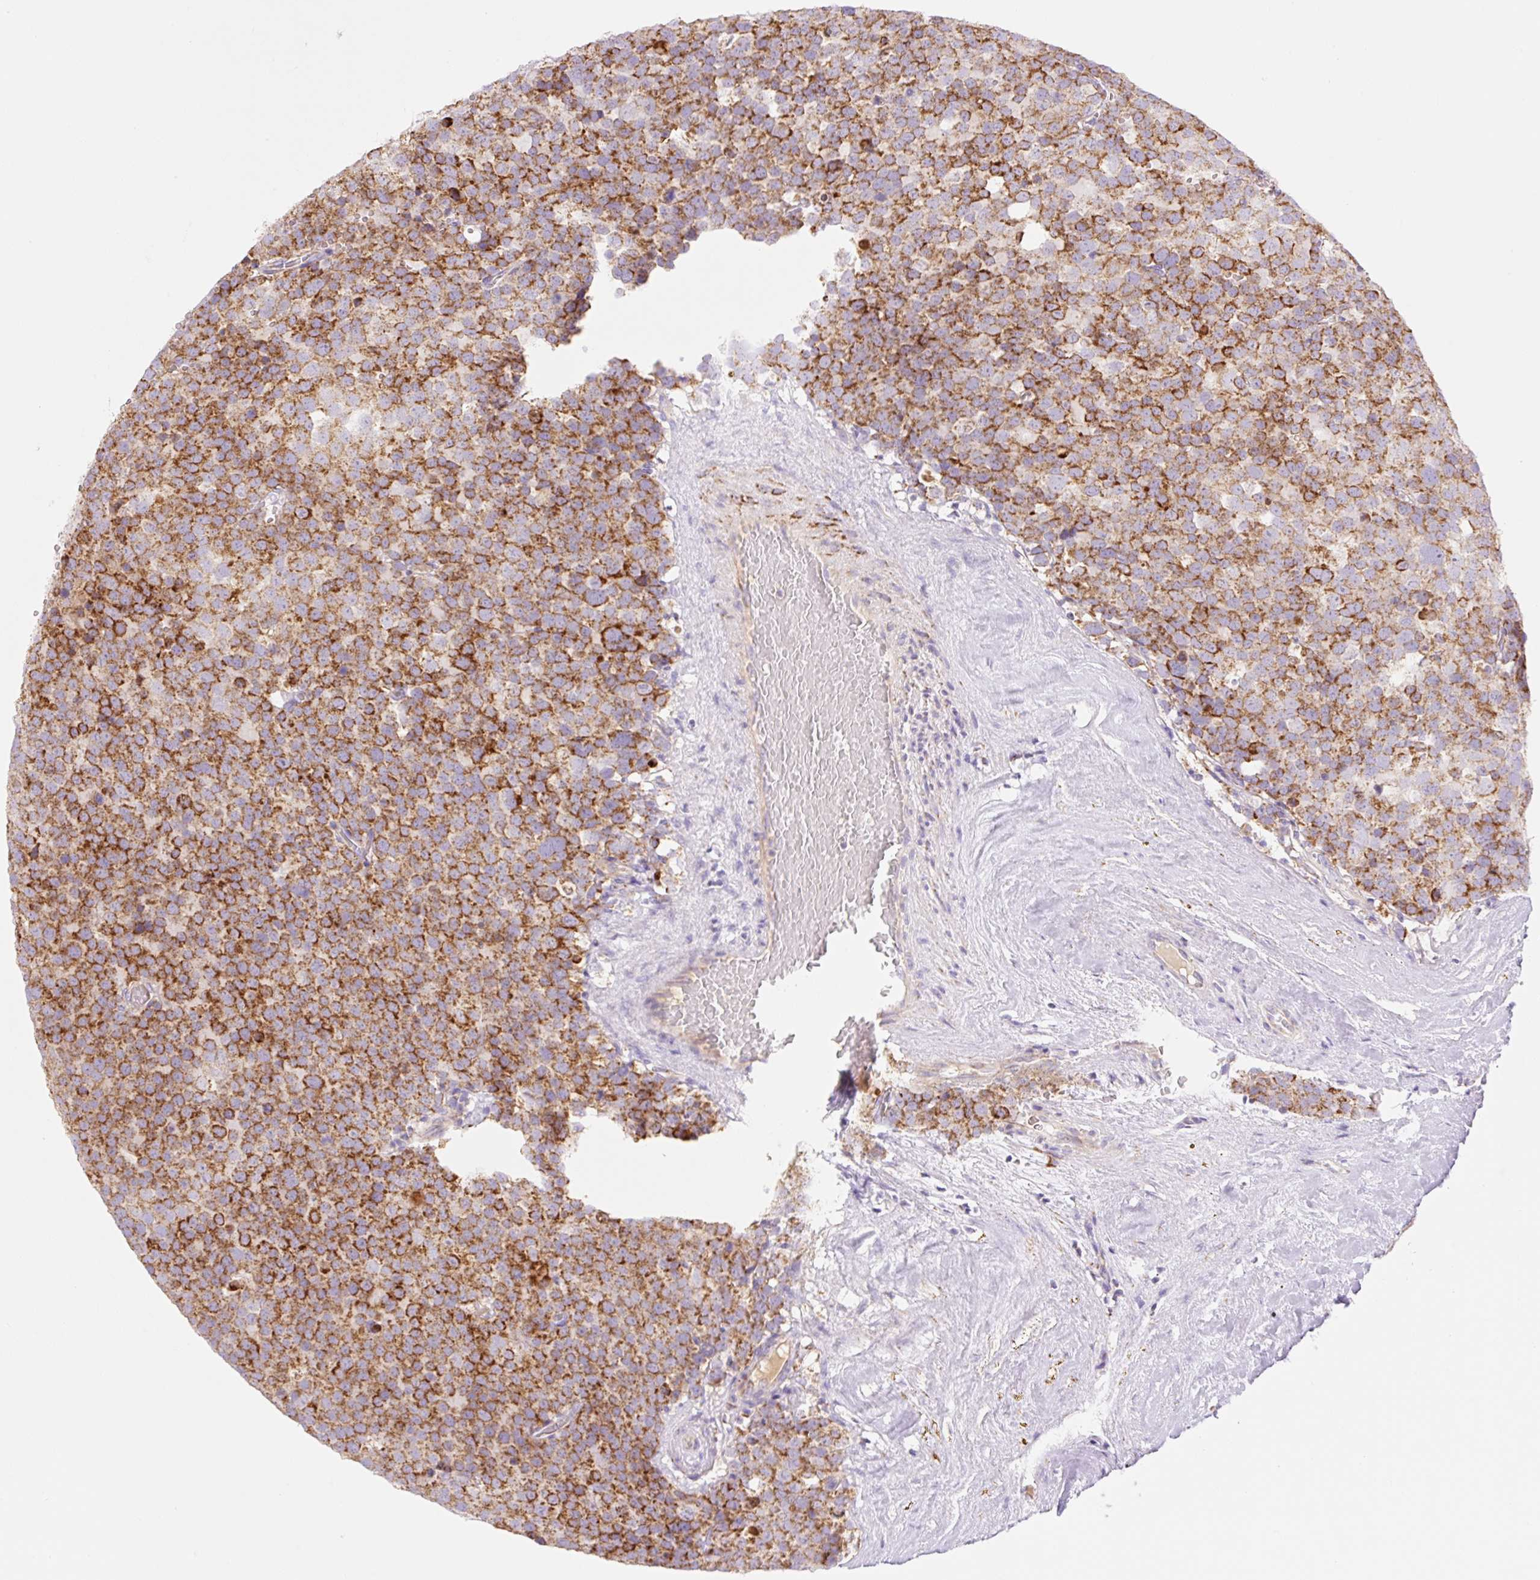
{"staining": {"intensity": "strong", "quantity": ">75%", "location": "cytoplasmic/membranous"}, "tissue": "testis cancer", "cell_type": "Tumor cells", "image_type": "cancer", "snomed": [{"axis": "morphology", "description": "Seminoma, NOS"}, {"axis": "topography", "description": "Testis"}], "caption": "Protein staining by IHC shows strong cytoplasmic/membranous expression in approximately >75% of tumor cells in testis seminoma. The protein of interest is shown in brown color, while the nuclei are stained blue.", "gene": "ETNK2", "patient": {"sex": "male", "age": 71}}